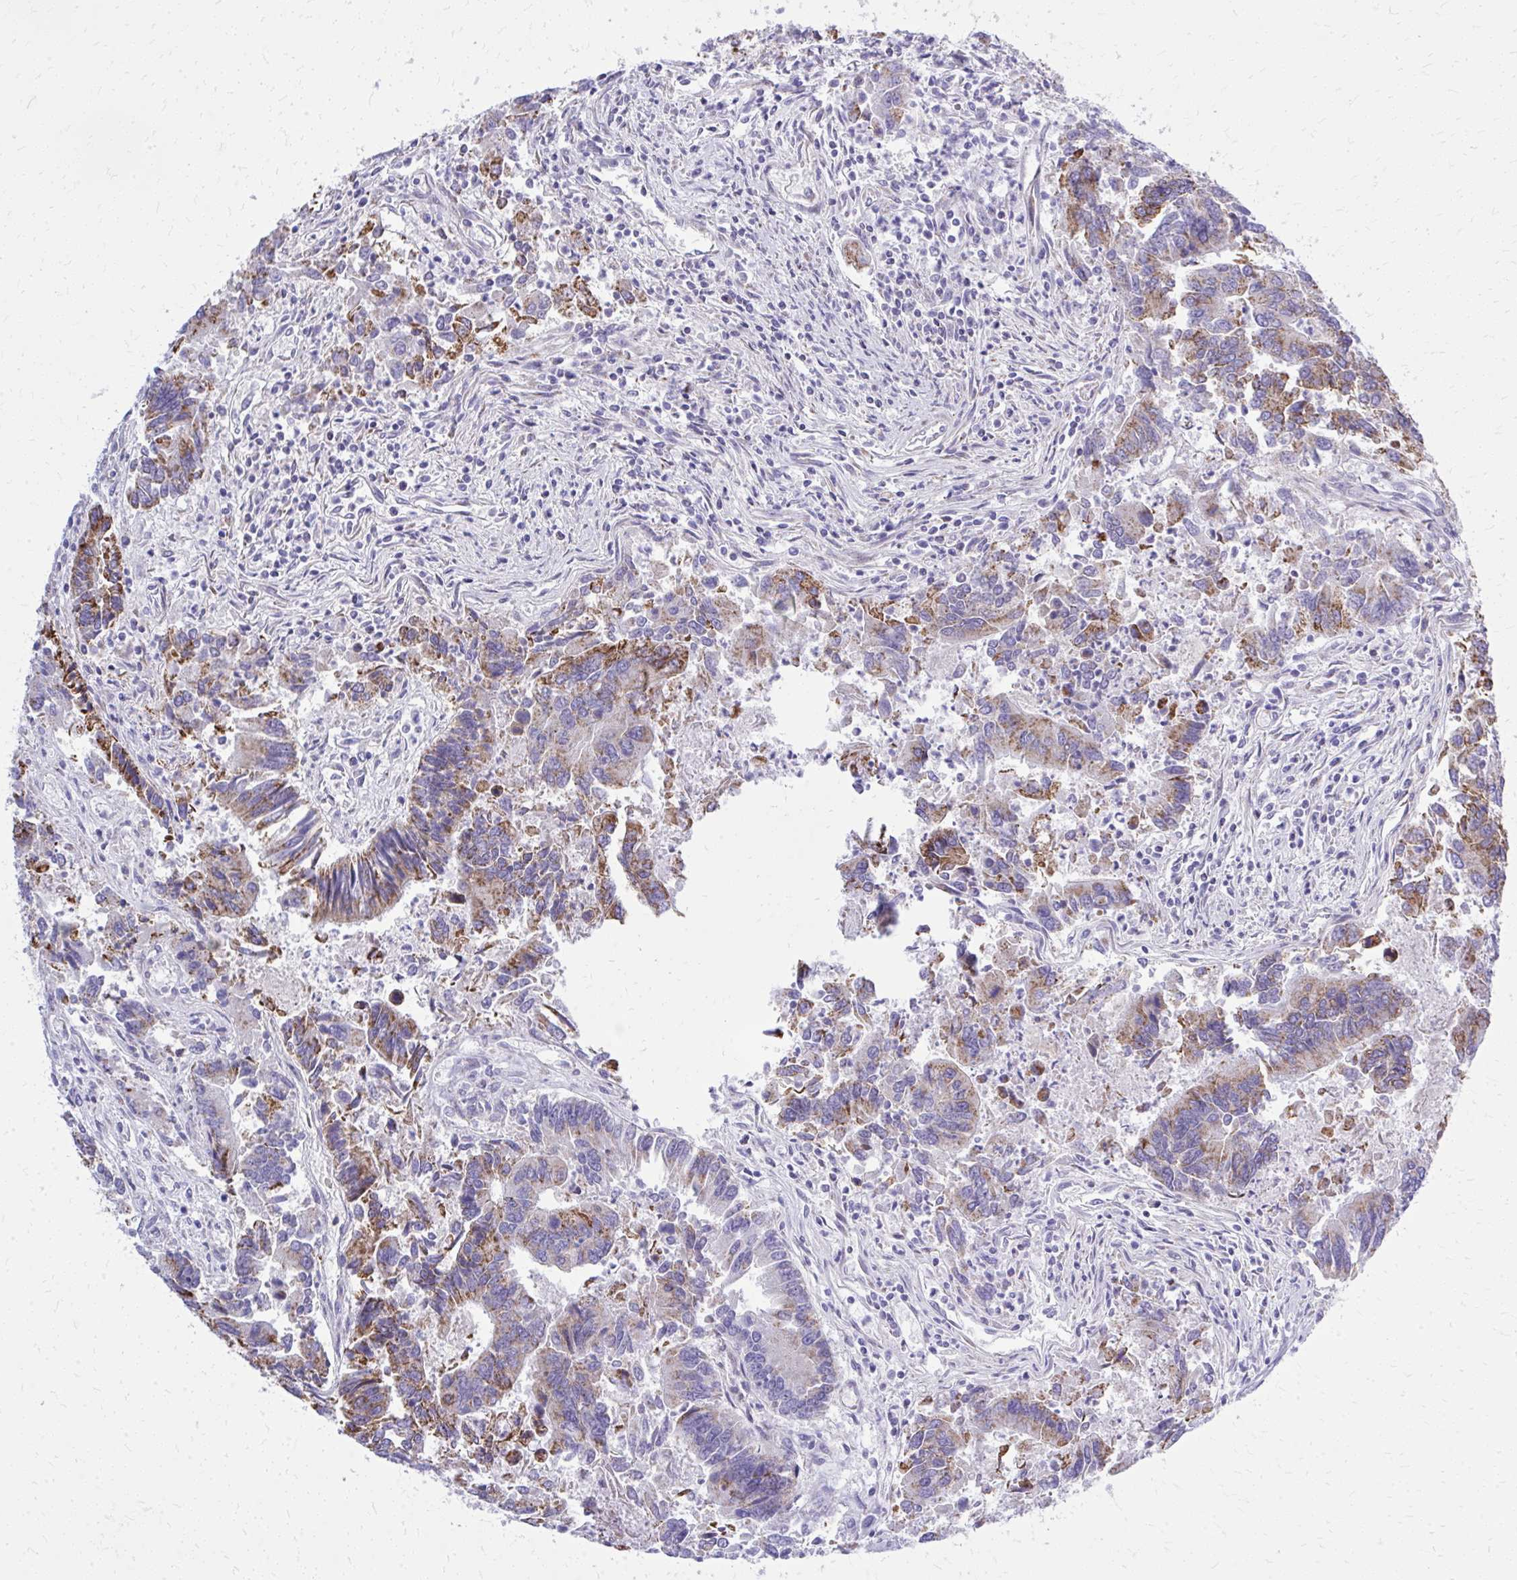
{"staining": {"intensity": "moderate", "quantity": "25%-75%", "location": "cytoplasmic/membranous"}, "tissue": "colorectal cancer", "cell_type": "Tumor cells", "image_type": "cancer", "snomed": [{"axis": "morphology", "description": "Adenocarcinoma, NOS"}, {"axis": "topography", "description": "Colon"}], "caption": "Moderate cytoplasmic/membranous protein expression is appreciated in about 25%-75% of tumor cells in colorectal adenocarcinoma. Ihc stains the protein of interest in brown and the nuclei are stained blue.", "gene": "ZNF362", "patient": {"sex": "female", "age": 67}}